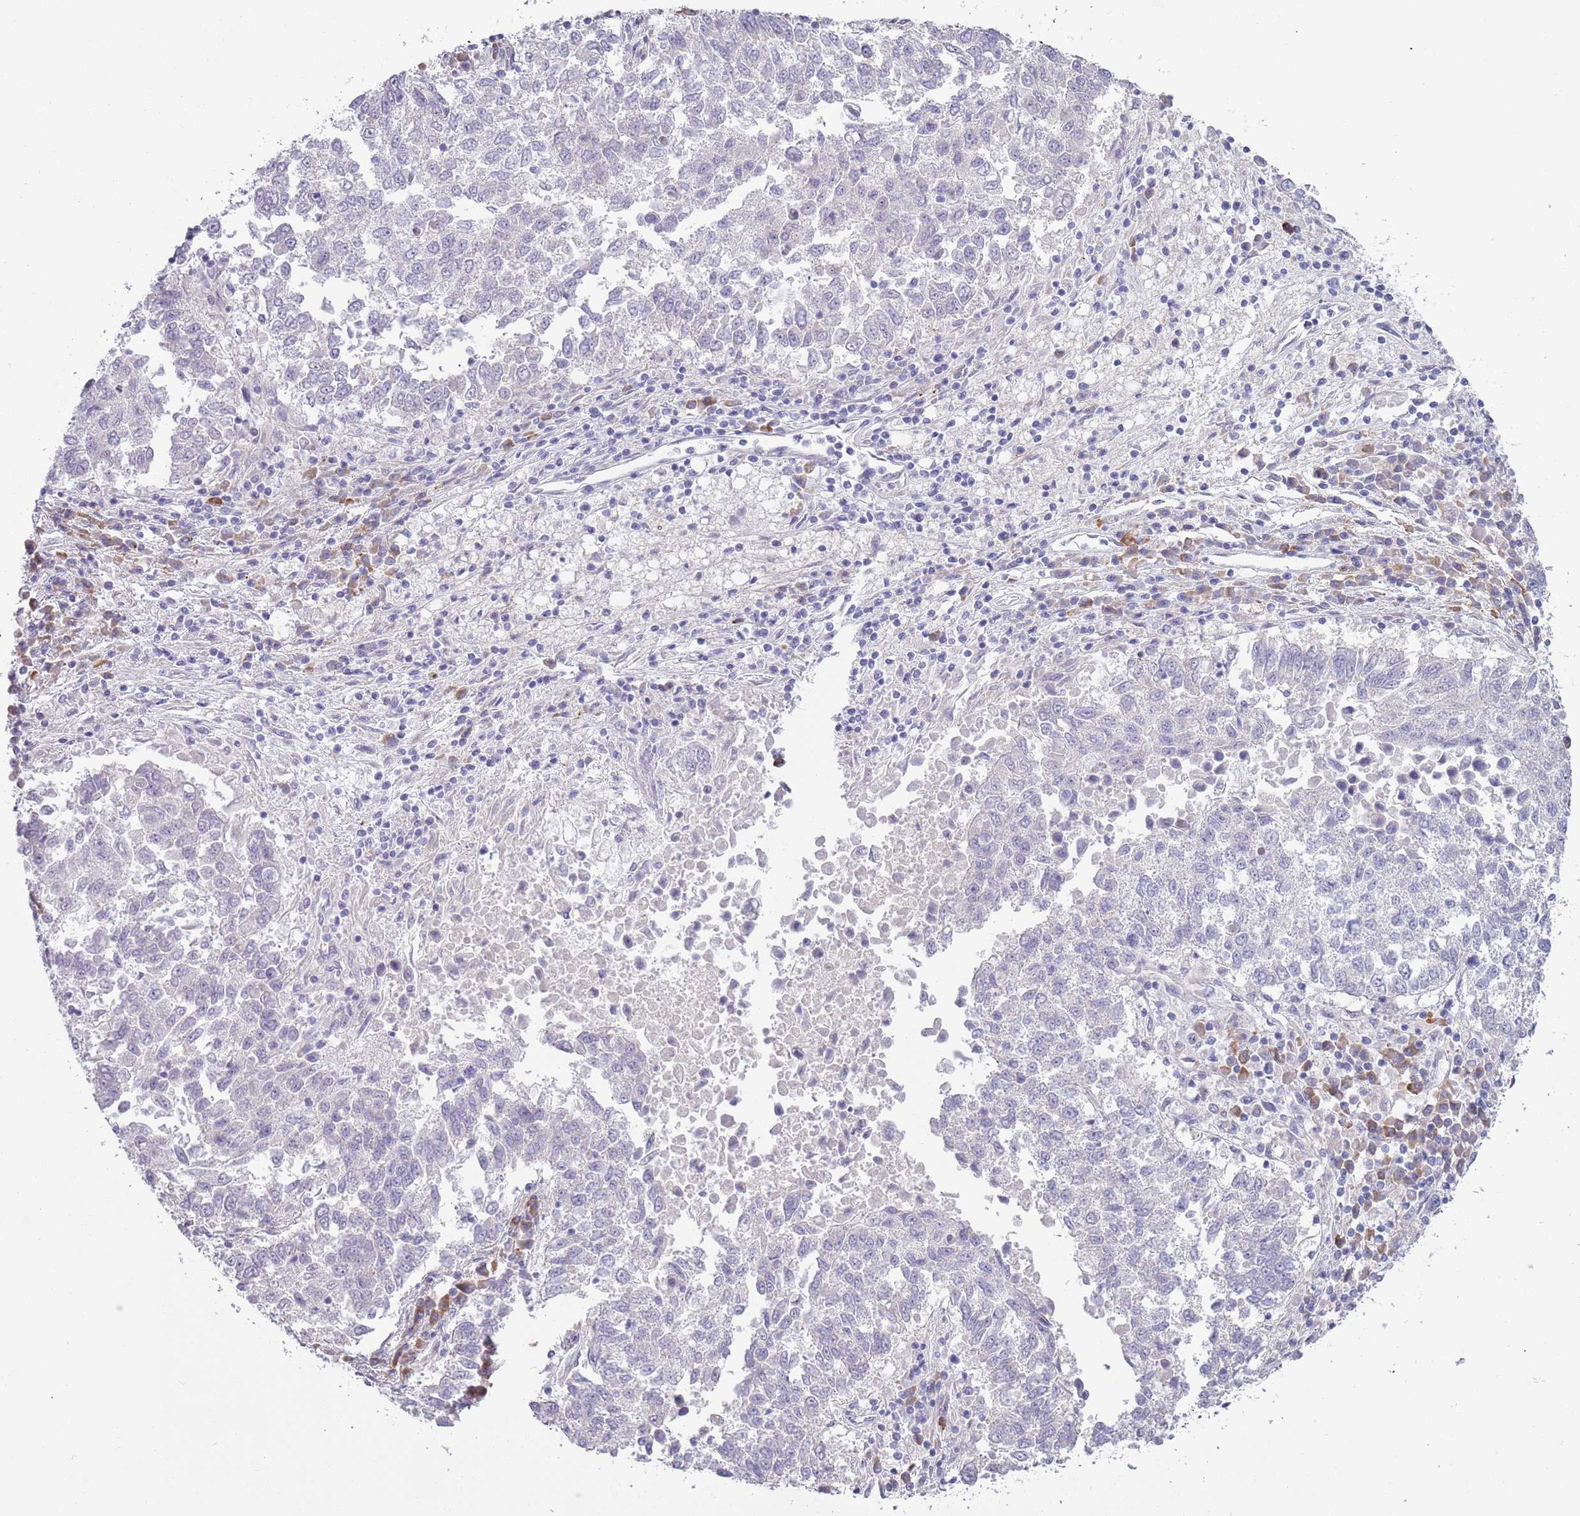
{"staining": {"intensity": "negative", "quantity": "none", "location": "none"}, "tissue": "lung cancer", "cell_type": "Tumor cells", "image_type": "cancer", "snomed": [{"axis": "morphology", "description": "Squamous cell carcinoma, NOS"}, {"axis": "topography", "description": "Lung"}], "caption": "A histopathology image of human lung cancer (squamous cell carcinoma) is negative for staining in tumor cells.", "gene": "LTB", "patient": {"sex": "male", "age": 73}}